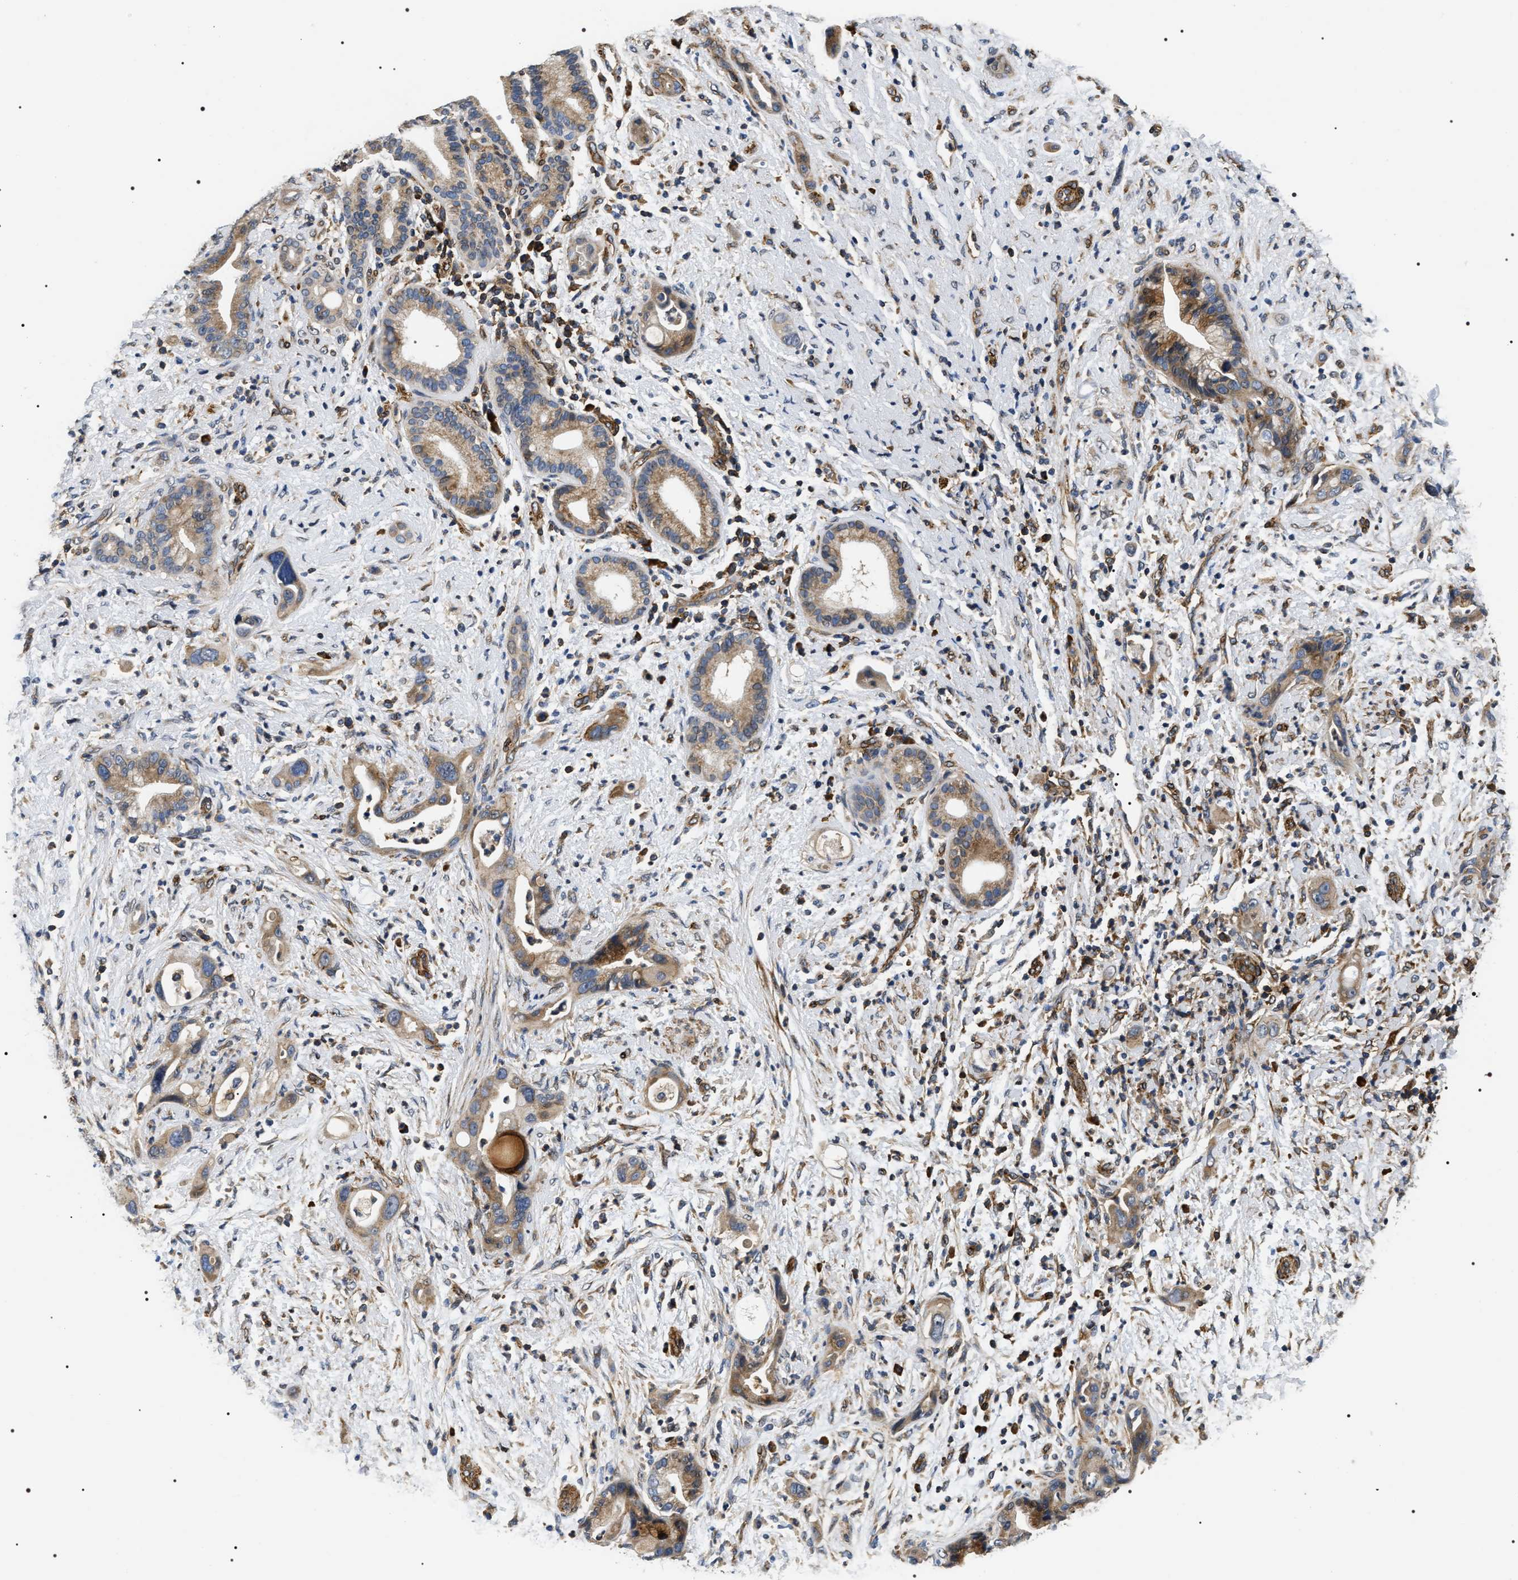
{"staining": {"intensity": "moderate", "quantity": ">75%", "location": "cytoplasmic/membranous"}, "tissue": "pancreatic cancer", "cell_type": "Tumor cells", "image_type": "cancer", "snomed": [{"axis": "morphology", "description": "Adenocarcinoma, NOS"}, {"axis": "topography", "description": "Pancreas"}], "caption": "Tumor cells demonstrate moderate cytoplasmic/membranous positivity in about >75% of cells in adenocarcinoma (pancreatic).", "gene": "ZC3HAV1L", "patient": {"sex": "male", "age": 59}}